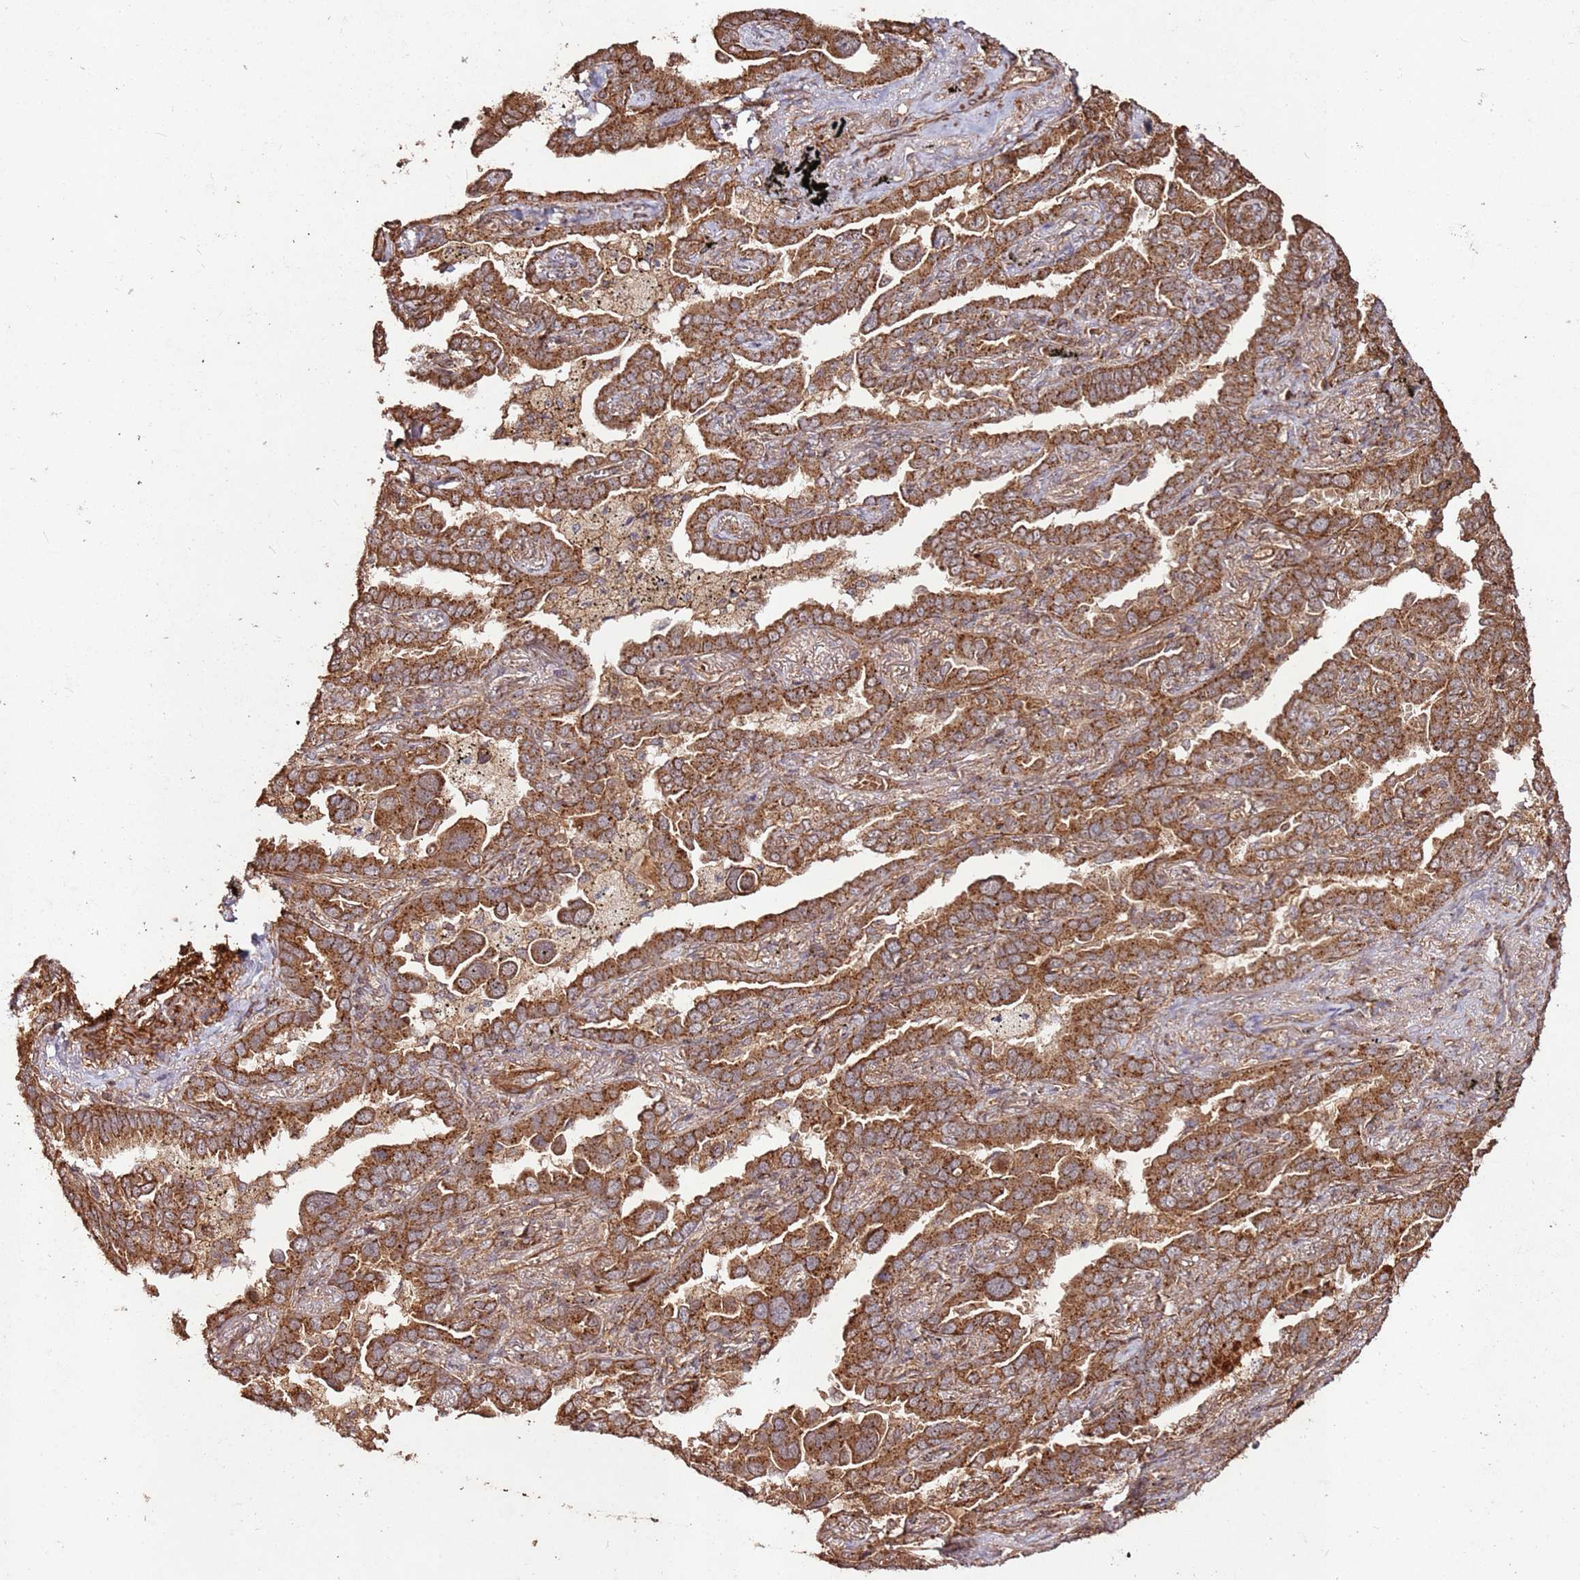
{"staining": {"intensity": "strong", "quantity": ">75%", "location": "cytoplasmic/membranous"}, "tissue": "lung cancer", "cell_type": "Tumor cells", "image_type": "cancer", "snomed": [{"axis": "morphology", "description": "Adenocarcinoma, NOS"}, {"axis": "topography", "description": "Lung"}], "caption": "There is high levels of strong cytoplasmic/membranous positivity in tumor cells of lung cancer (adenocarcinoma), as demonstrated by immunohistochemical staining (brown color).", "gene": "FAM186A", "patient": {"sex": "male", "age": 67}}